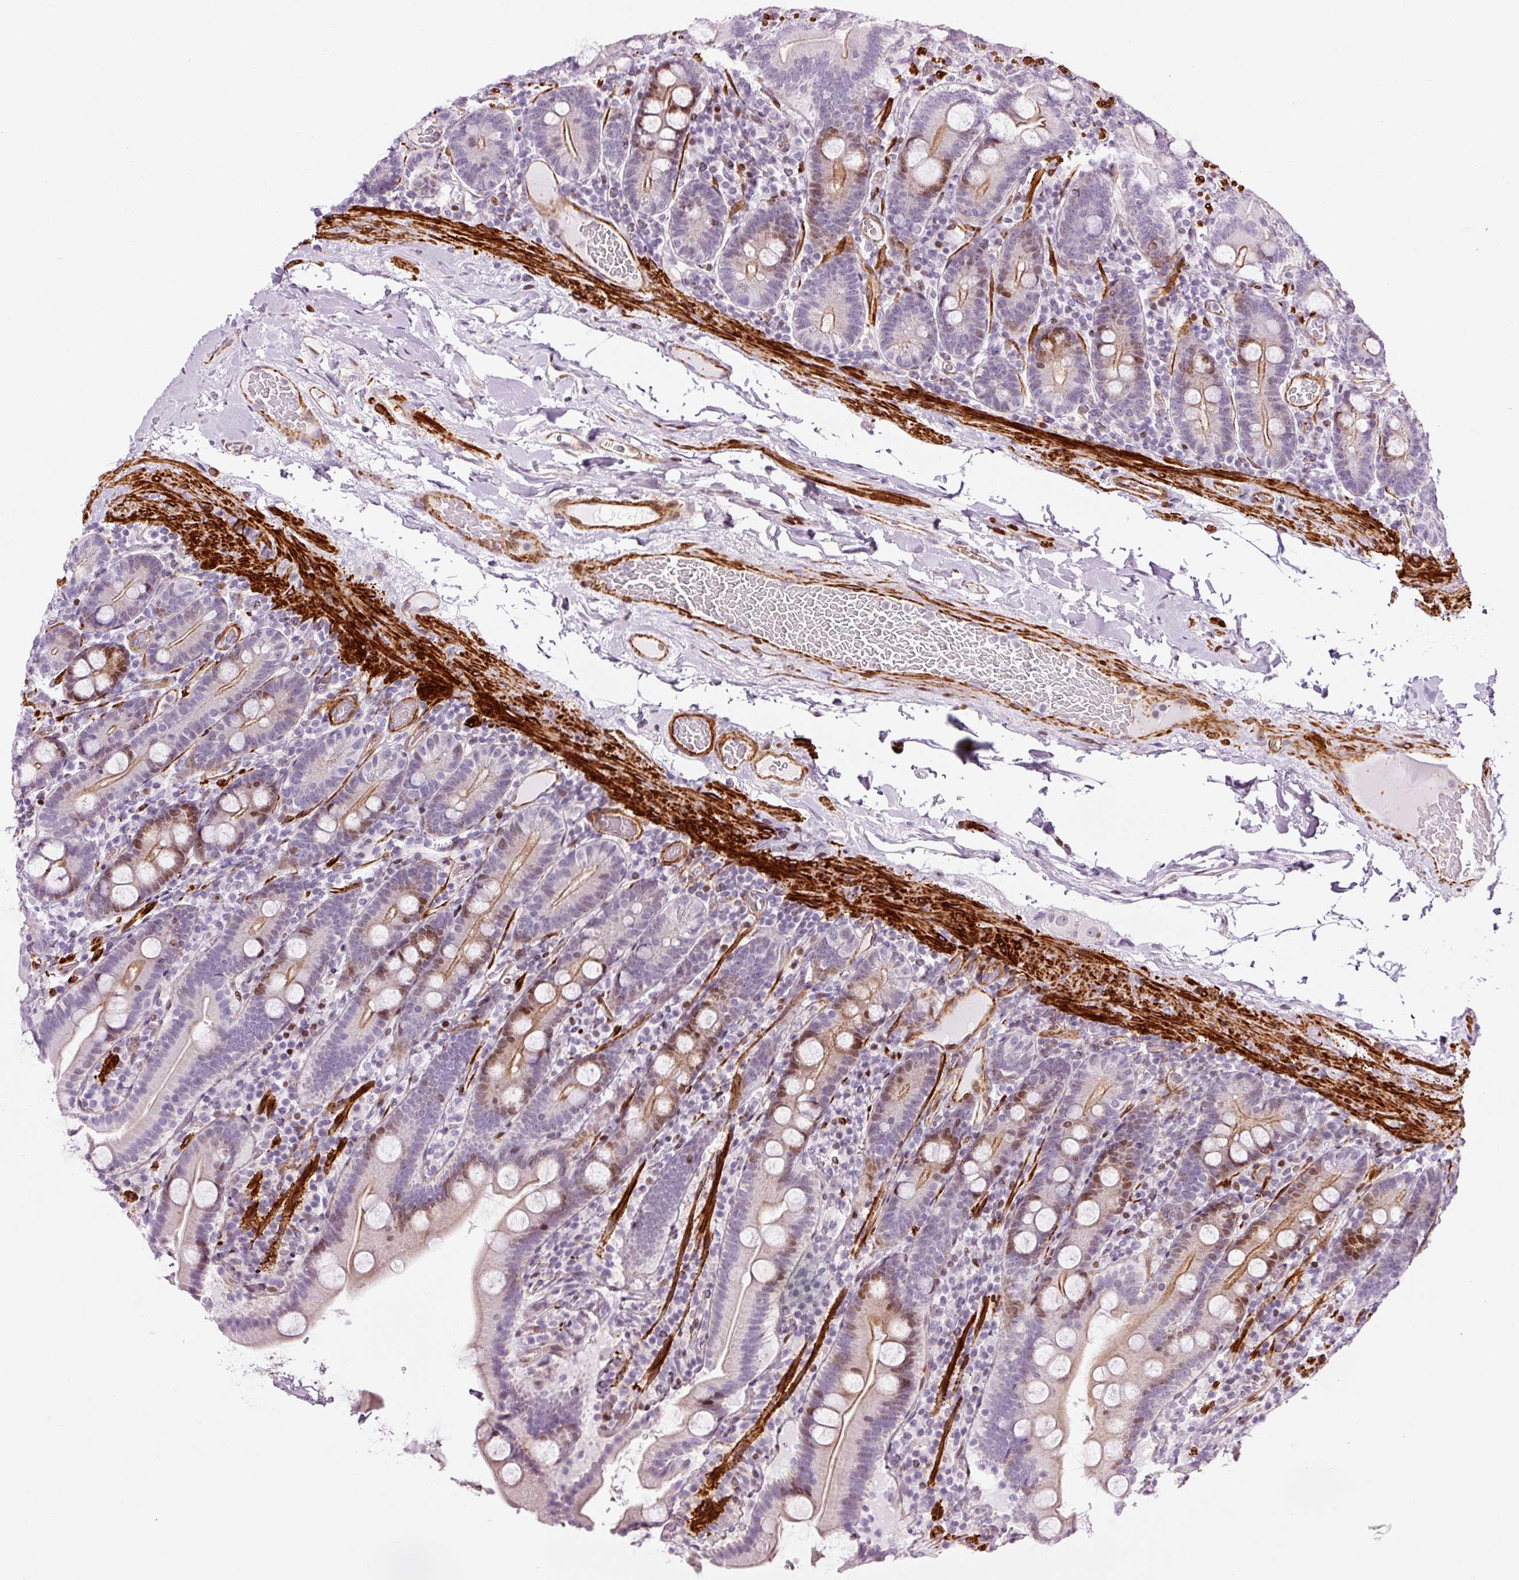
{"staining": {"intensity": "moderate", "quantity": "<25%", "location": "cytoplasmic/membranous,nuclear"}, "tissue": "duodenum", "cell_type": "Glandular cells", "image_type": "normal", "snomed": [{"axis": "morphology", "description": "Normal tissue, NOS"}, {"axis": "topography", "description": "Duodenum"}], "caption": "IHC of benign human duodenum displays low levels of moderate cytoplasmic/membranous,nuclear positivity in about <25% of glandular cells. (Brightfield microscopy of DAB IHC at high magnification).", "gene": "ANKRD20A1", "patient": {"sex": "male", "age": 55}}